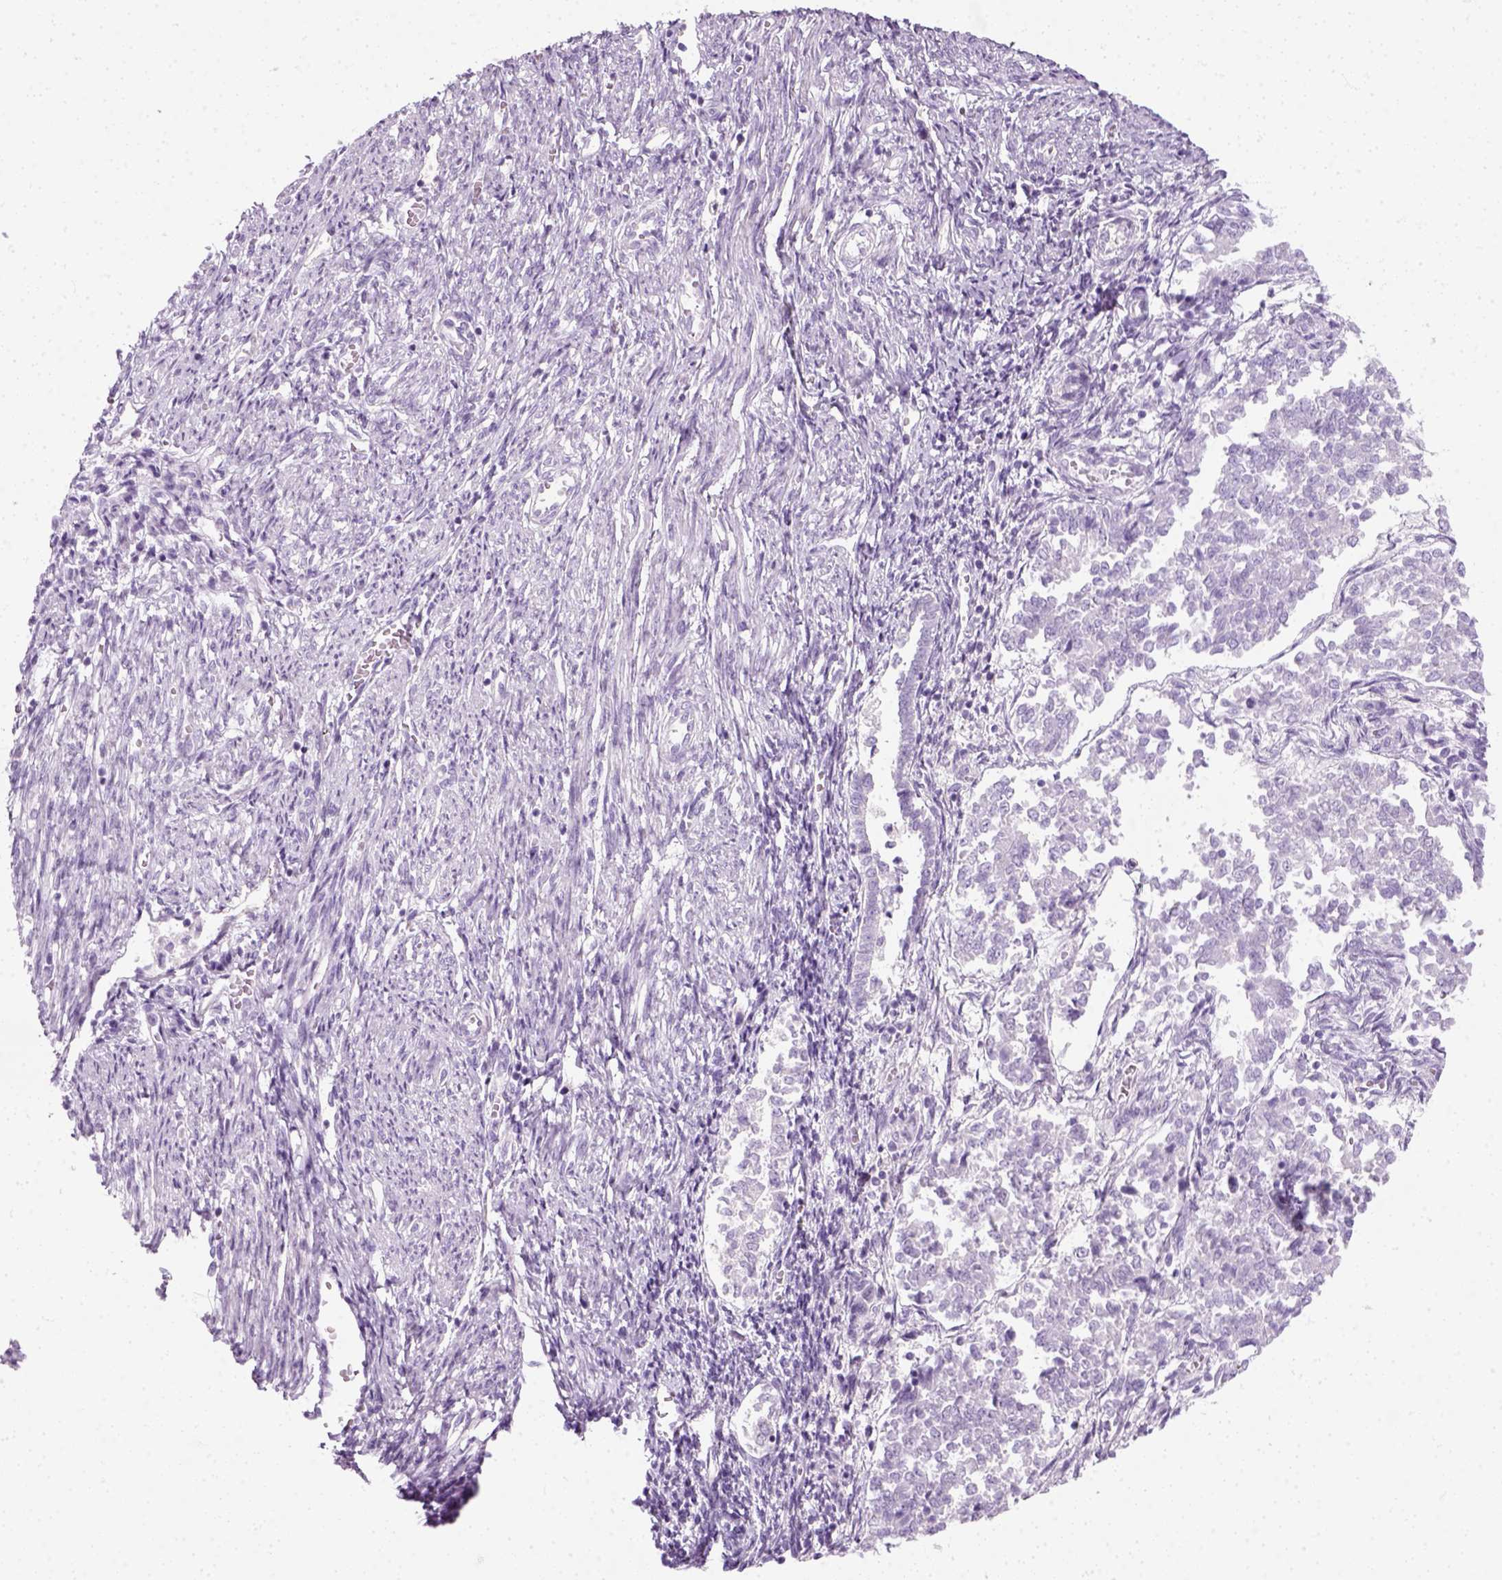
{"staining": {"intensity": "negative", "quantity": "none", "location": "none"}, "tissue": "endometrial cancer", "cell_type": "Tumor cells", "image_type": "cancer", "snomed": [{"axis": "morphology", "description": "Adenocarcinoma, NOS"}, {"axis": "topography", "description": "Endometrium"}], "caption": "Endometrial cancer (adenocarcinoma) was stained to show a protein in brown. There is no significant staining in tumor cells.", "gene": "SLC12A5", "patient": {"sex": "female", "age": 65}}